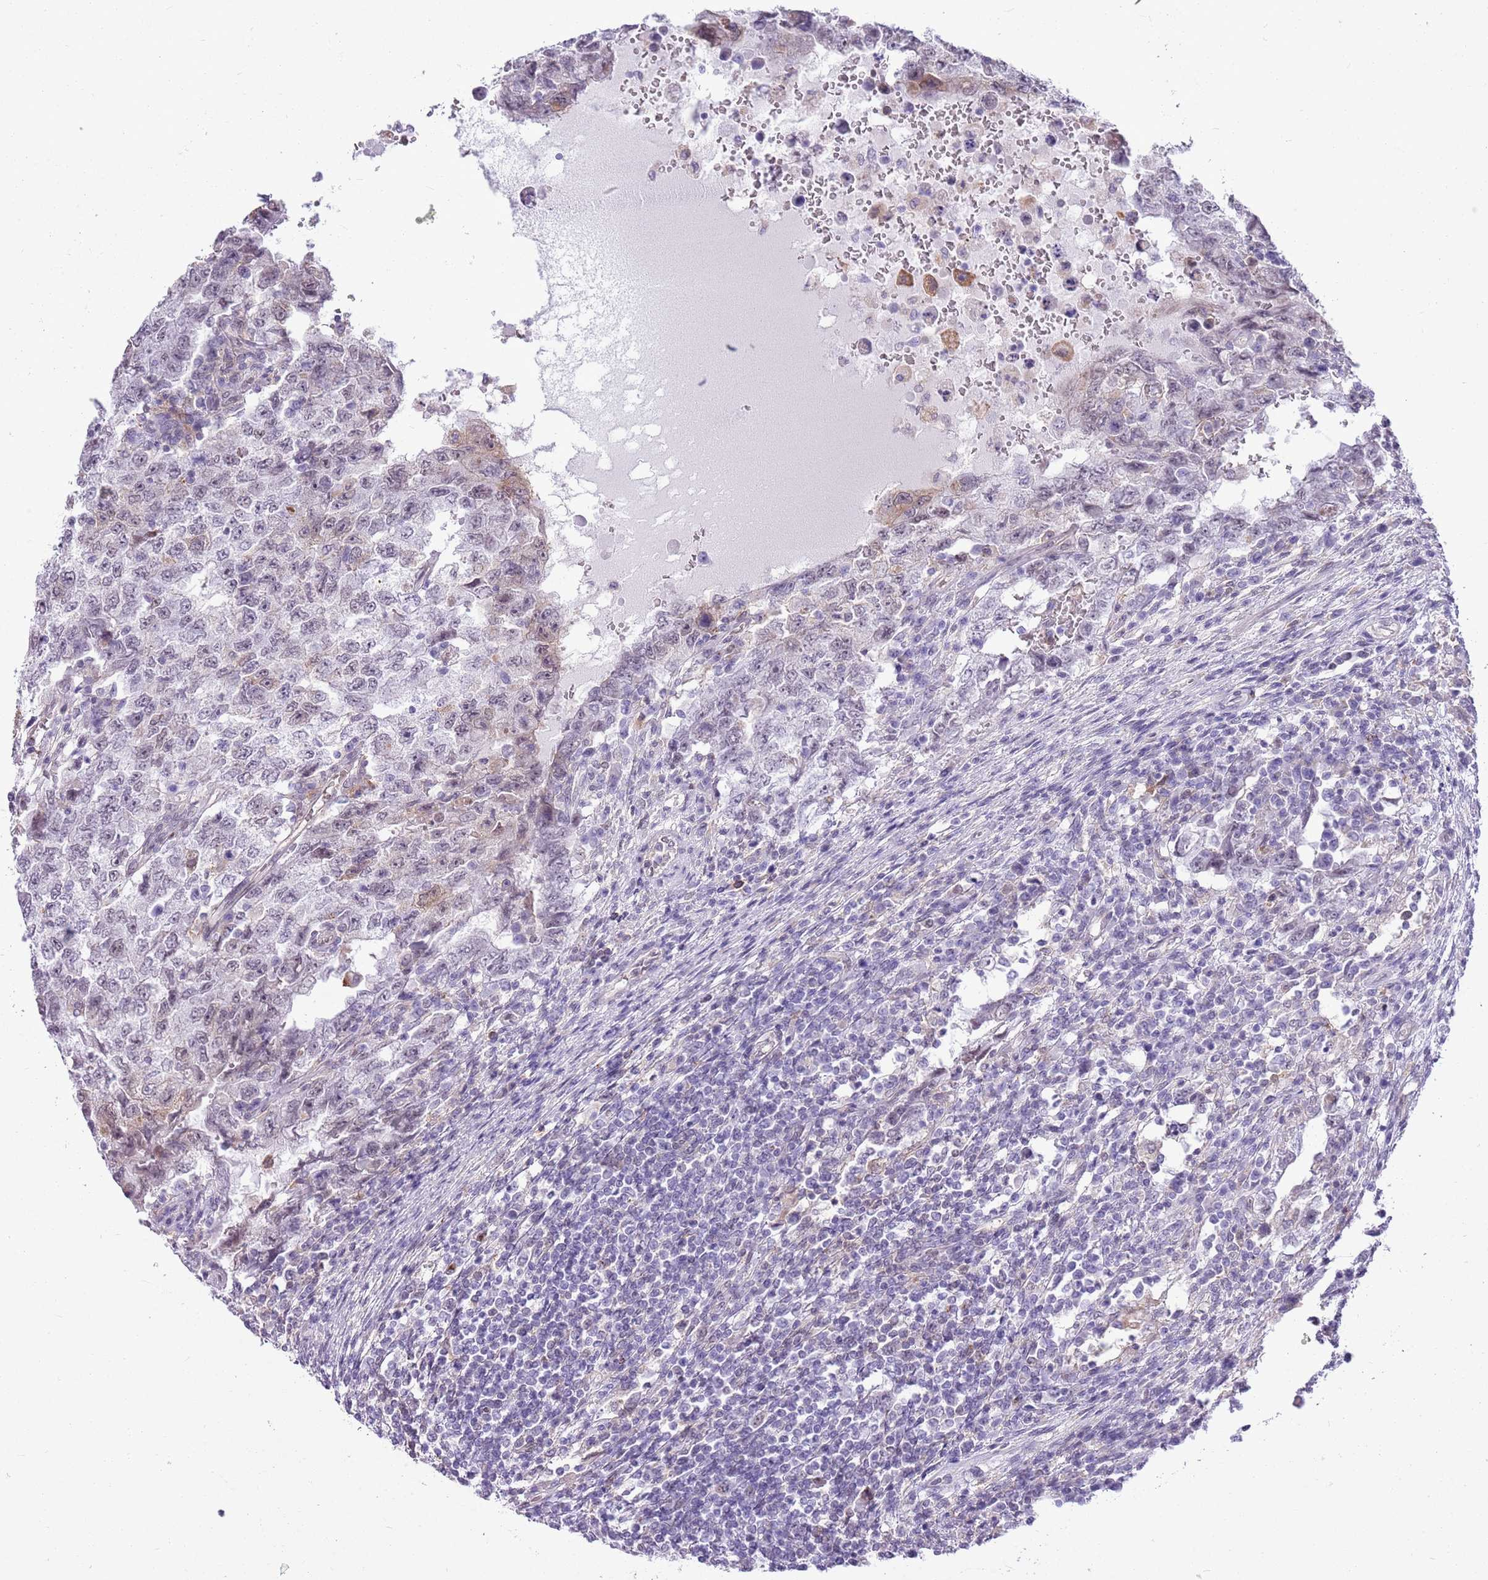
{"staining": {"intensity": "weak", "quantity": "<25%", "location": "nuclear"}, "tissue": "testis cancer", "cell_type": "Tumor cells", "image_type": "cancer", "snomed": [{"axis": "morphology", "description": "Carcinoma, Embryonal, NOS"}, {"axis": "topography", "description": "Testis"}], "caption": "This is an immunohistochemistry image of human testis cancer (embryonal carcinoma). There is no staining in tumor cells.", "gene": "DHX32", "patient": {"sex": "male", "age": 26}}